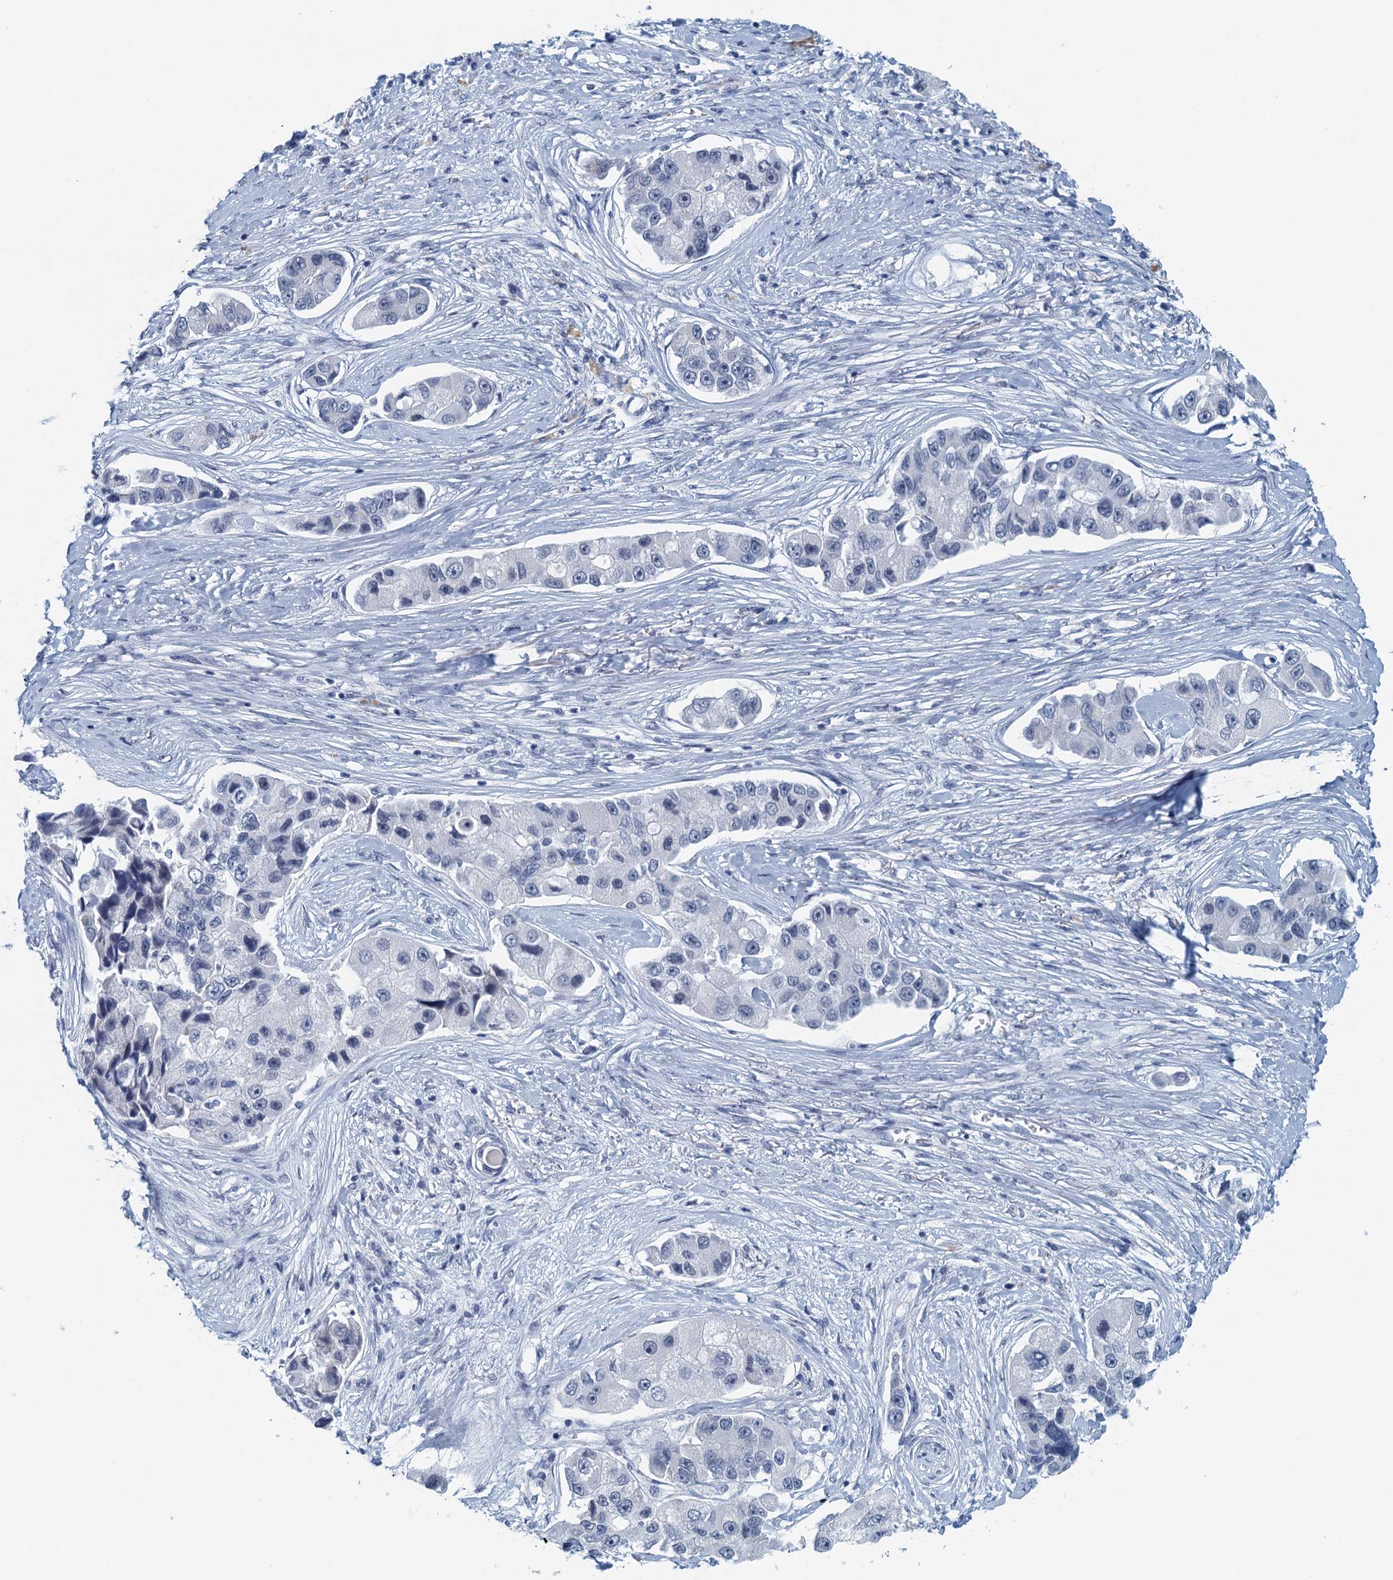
{"staining": {"intensity": "negative", "quantity": "none", "location": "none"}, "tissue": "lung cancer", "cell_type": "Tumor cells", "image_type": "cancer", "snomed": [{"axis": "morphology", "description": "Adenocarcinoma, NOS"}, {"axis": "topography", "description": "Lung"}], "caption": "Lung cancer was stained to show a protein in brown. There is no significant staining in tumor cells. (Brightfield microscopy of DAB IHC at high magnification).", "gene": "ENSG00000131152", "patient": {"sex": "female", "age": 54}}